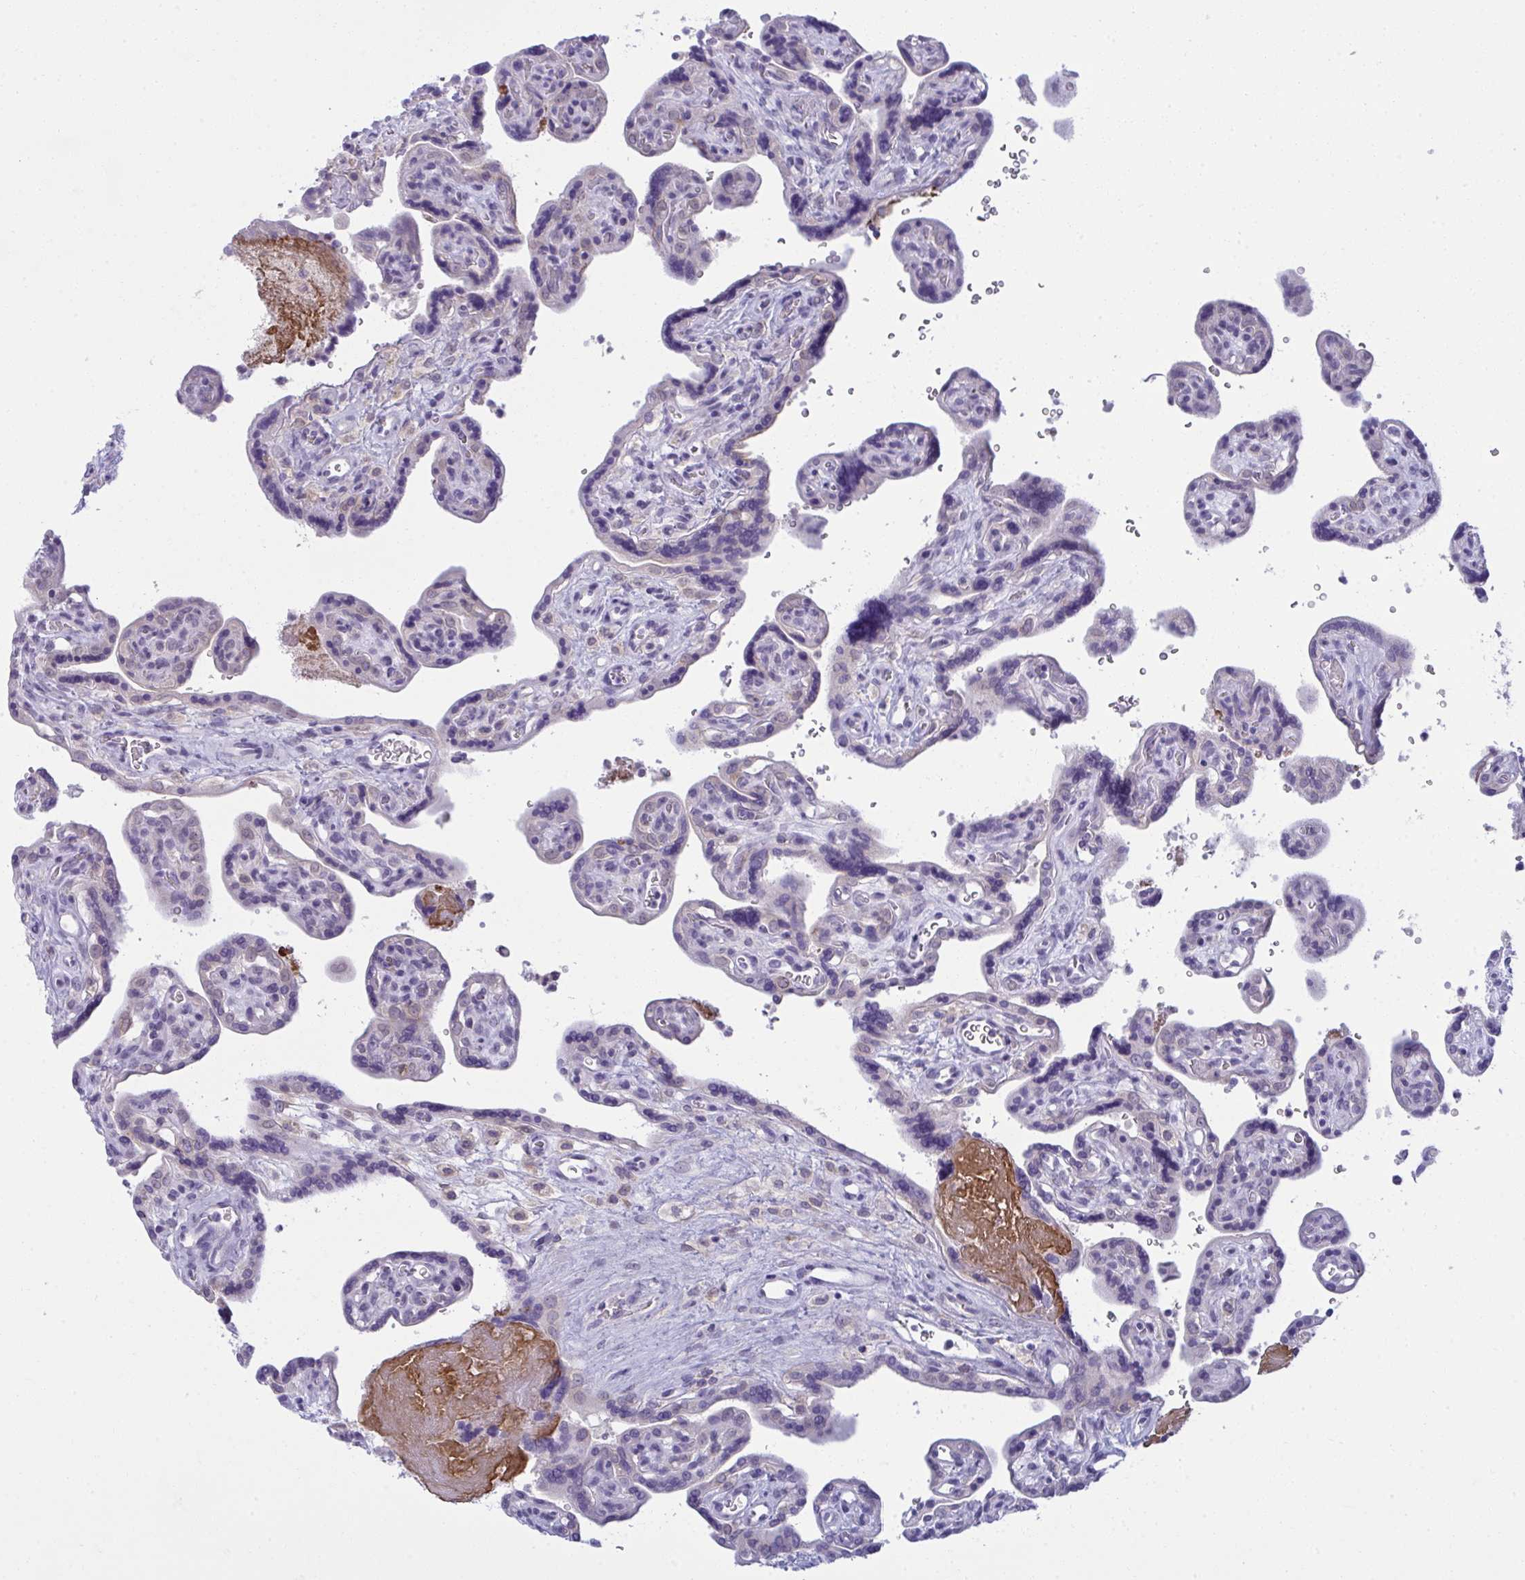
{"staining": {"intensity": "negative", "quantity": "none", "location": "none"}, "tissue": "placenta", "cell_type": "Trophoblastic cells", "image_type": "normal", "snomed": [{"axis": "morphology", "description": "Normal tissue, NOS"}, {"axis": "topography", "description": "Placenta"}], "caption": "This is a image of IHC staining of benign placenta, which shows no staining in trophoblastic cells. Brightfield microscopy of immunohistochemistry (IHC) stained with DAB (3,3'-diaminobenzidine) (brown) and hematoxylin (blue), captured at high magnification.", "gene": "RANBP2", "patient": {"sex": "female", "age": 39}}